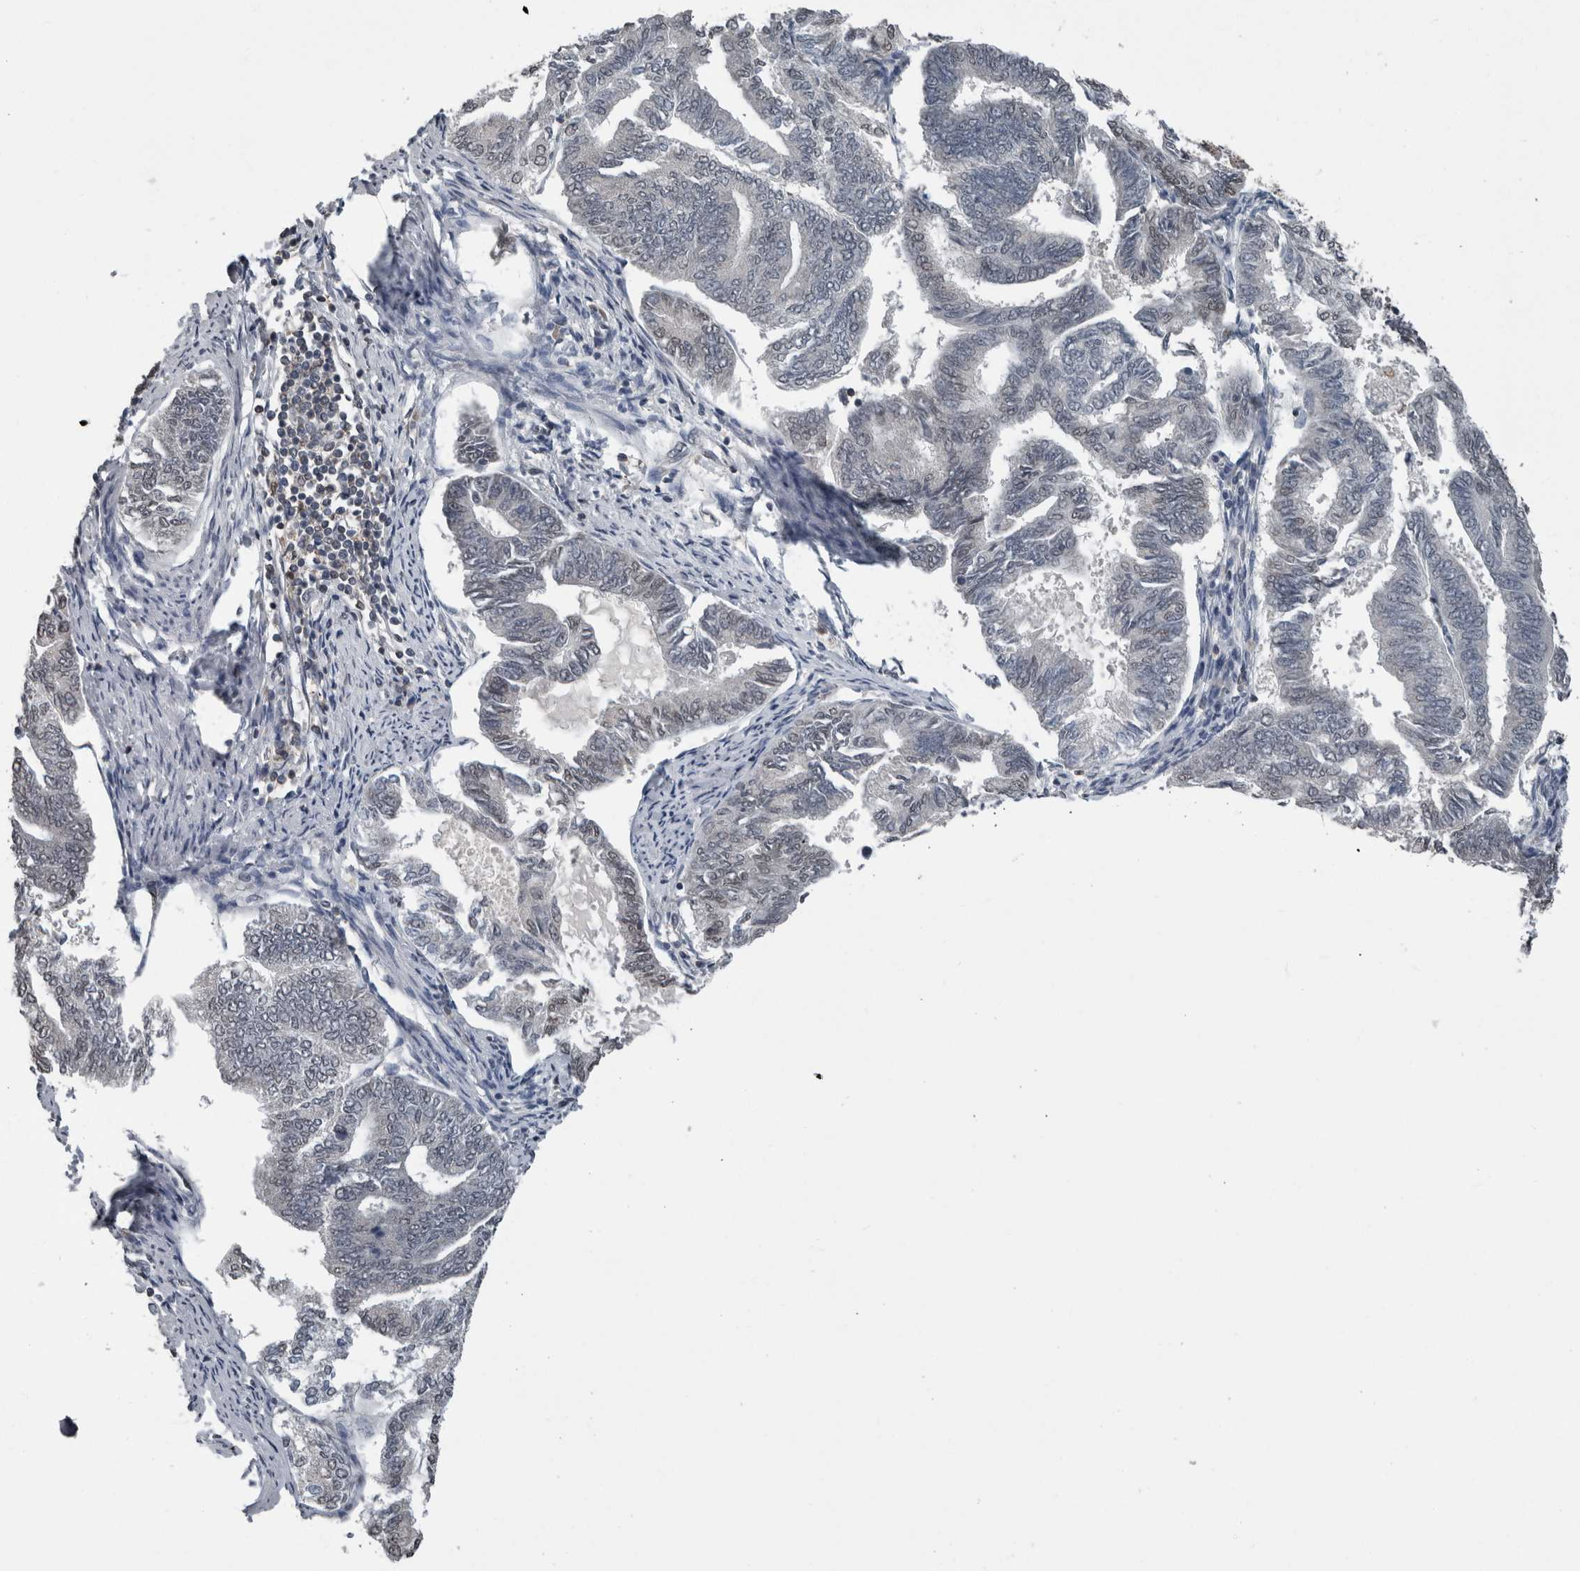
{"staining": {"intensity": "weak", "quantity": "<25%", "location": "nuclear"}, "tissue": "endometrial cancer", "cell_type": "Tumor cells", "image_type": "cancer", "snomed": [{"axis": "morphology", "description": "Adenocarcinoma, NOS"}, {"axis": "topography", "description": "Endometrium"}], "caption": "This is an immunohistochemistry histopathology image of endometrial cancer (adenocarcinoma). There is no staining in tumor cells.", "gene": "MAFF", "patient": {"sex": "female", "age": 86}}